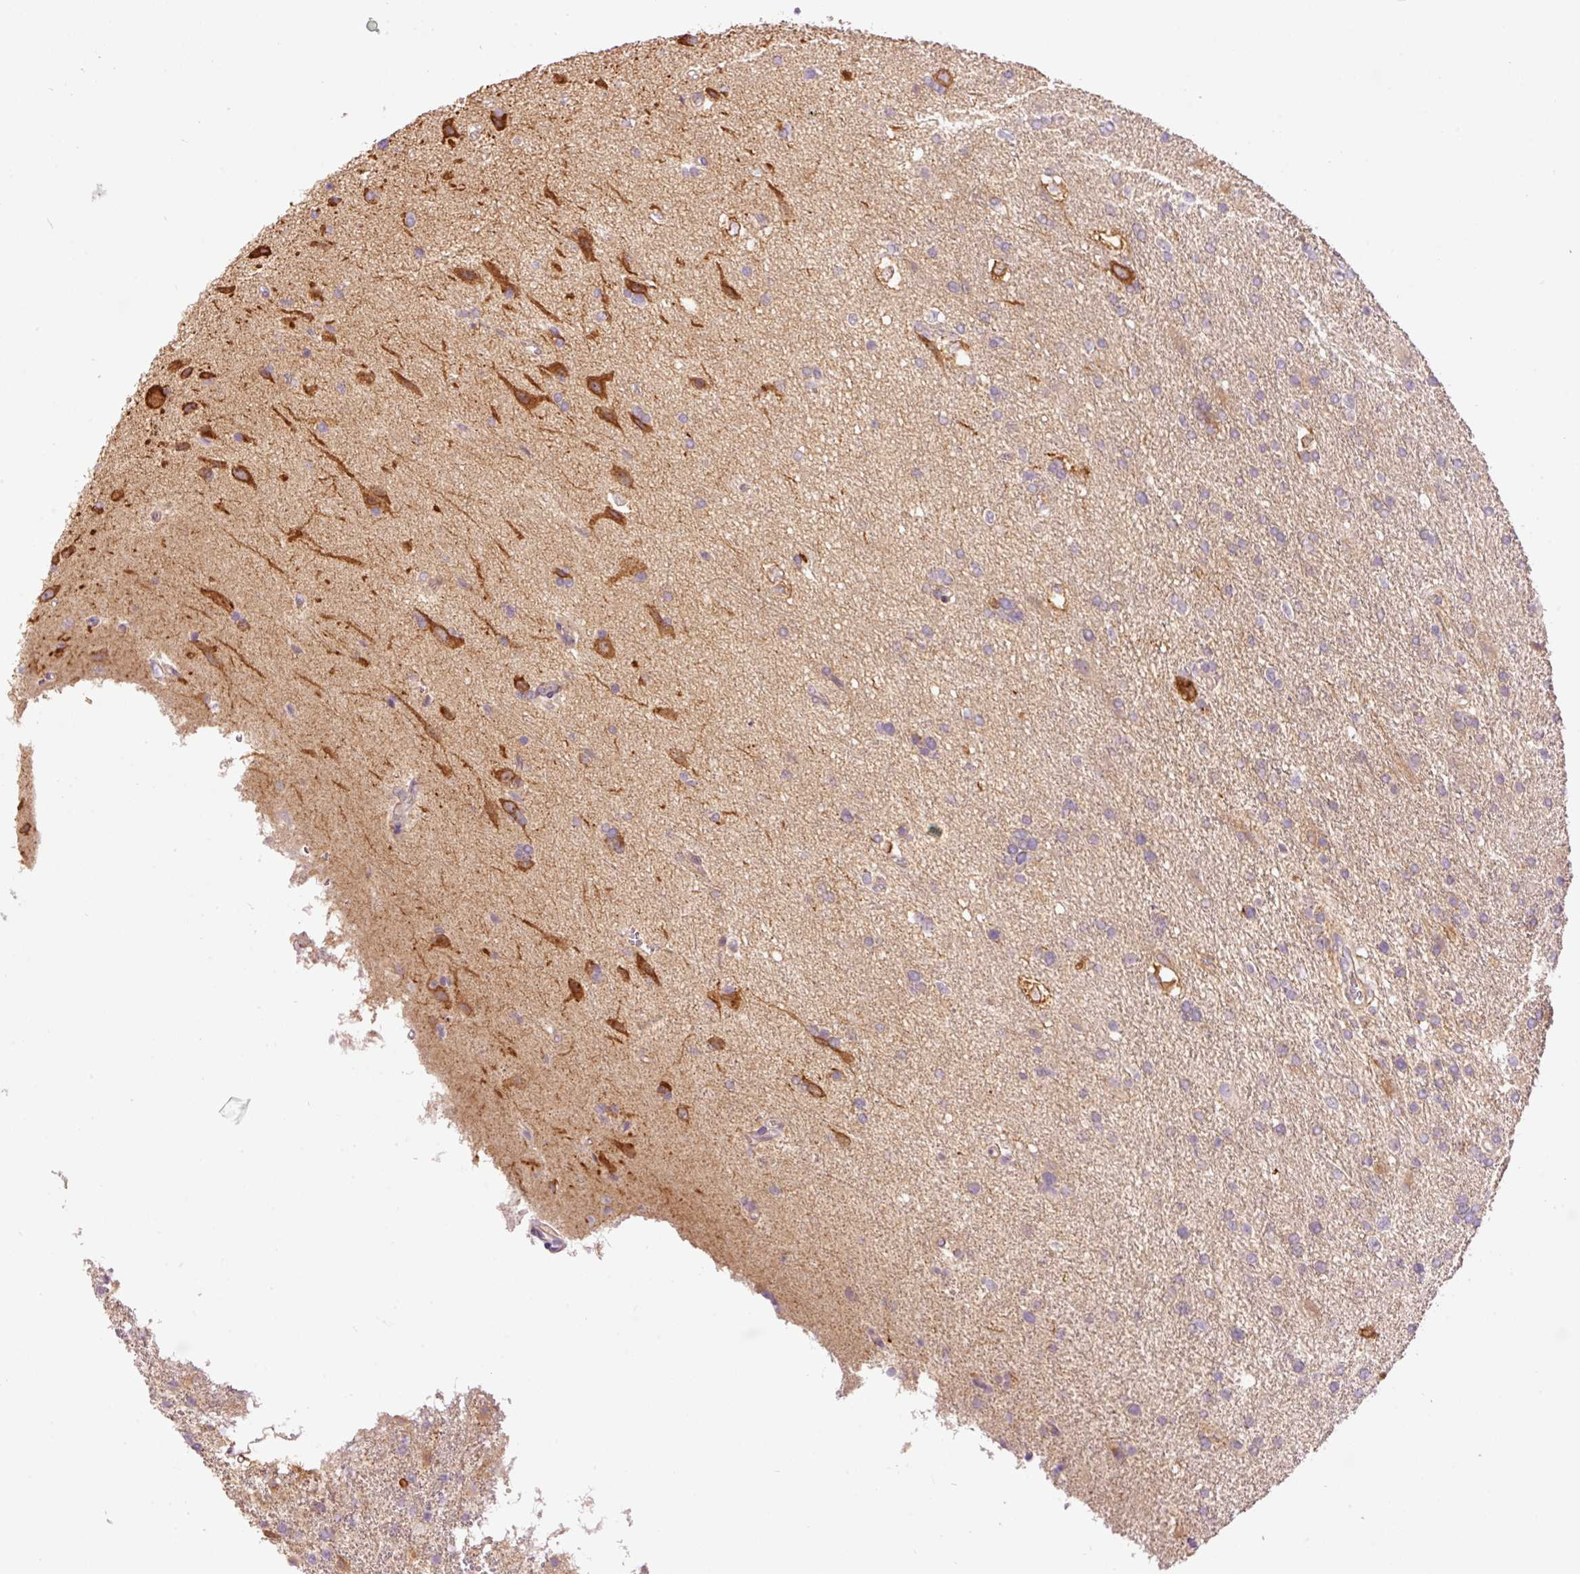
{"staining": {"intensity": "weak", "quantity": "<25%", "location": "cytoplasmic/membranous"}, "tissue": "glioma", "cell_type": "Tumor cells", "image_type": "cancer", "snomed": [{"axis": "morphology", "description": "Glioma, malignant, High grade"}, {"axis": "topography", "description": "Brain"}], "caption": "This is an immunohistochemistry histopathology image of glioma. There is no positivity in tumor cells.", "gene": "SLC29A3", "patient": {"sex": "male", "age": 56}}